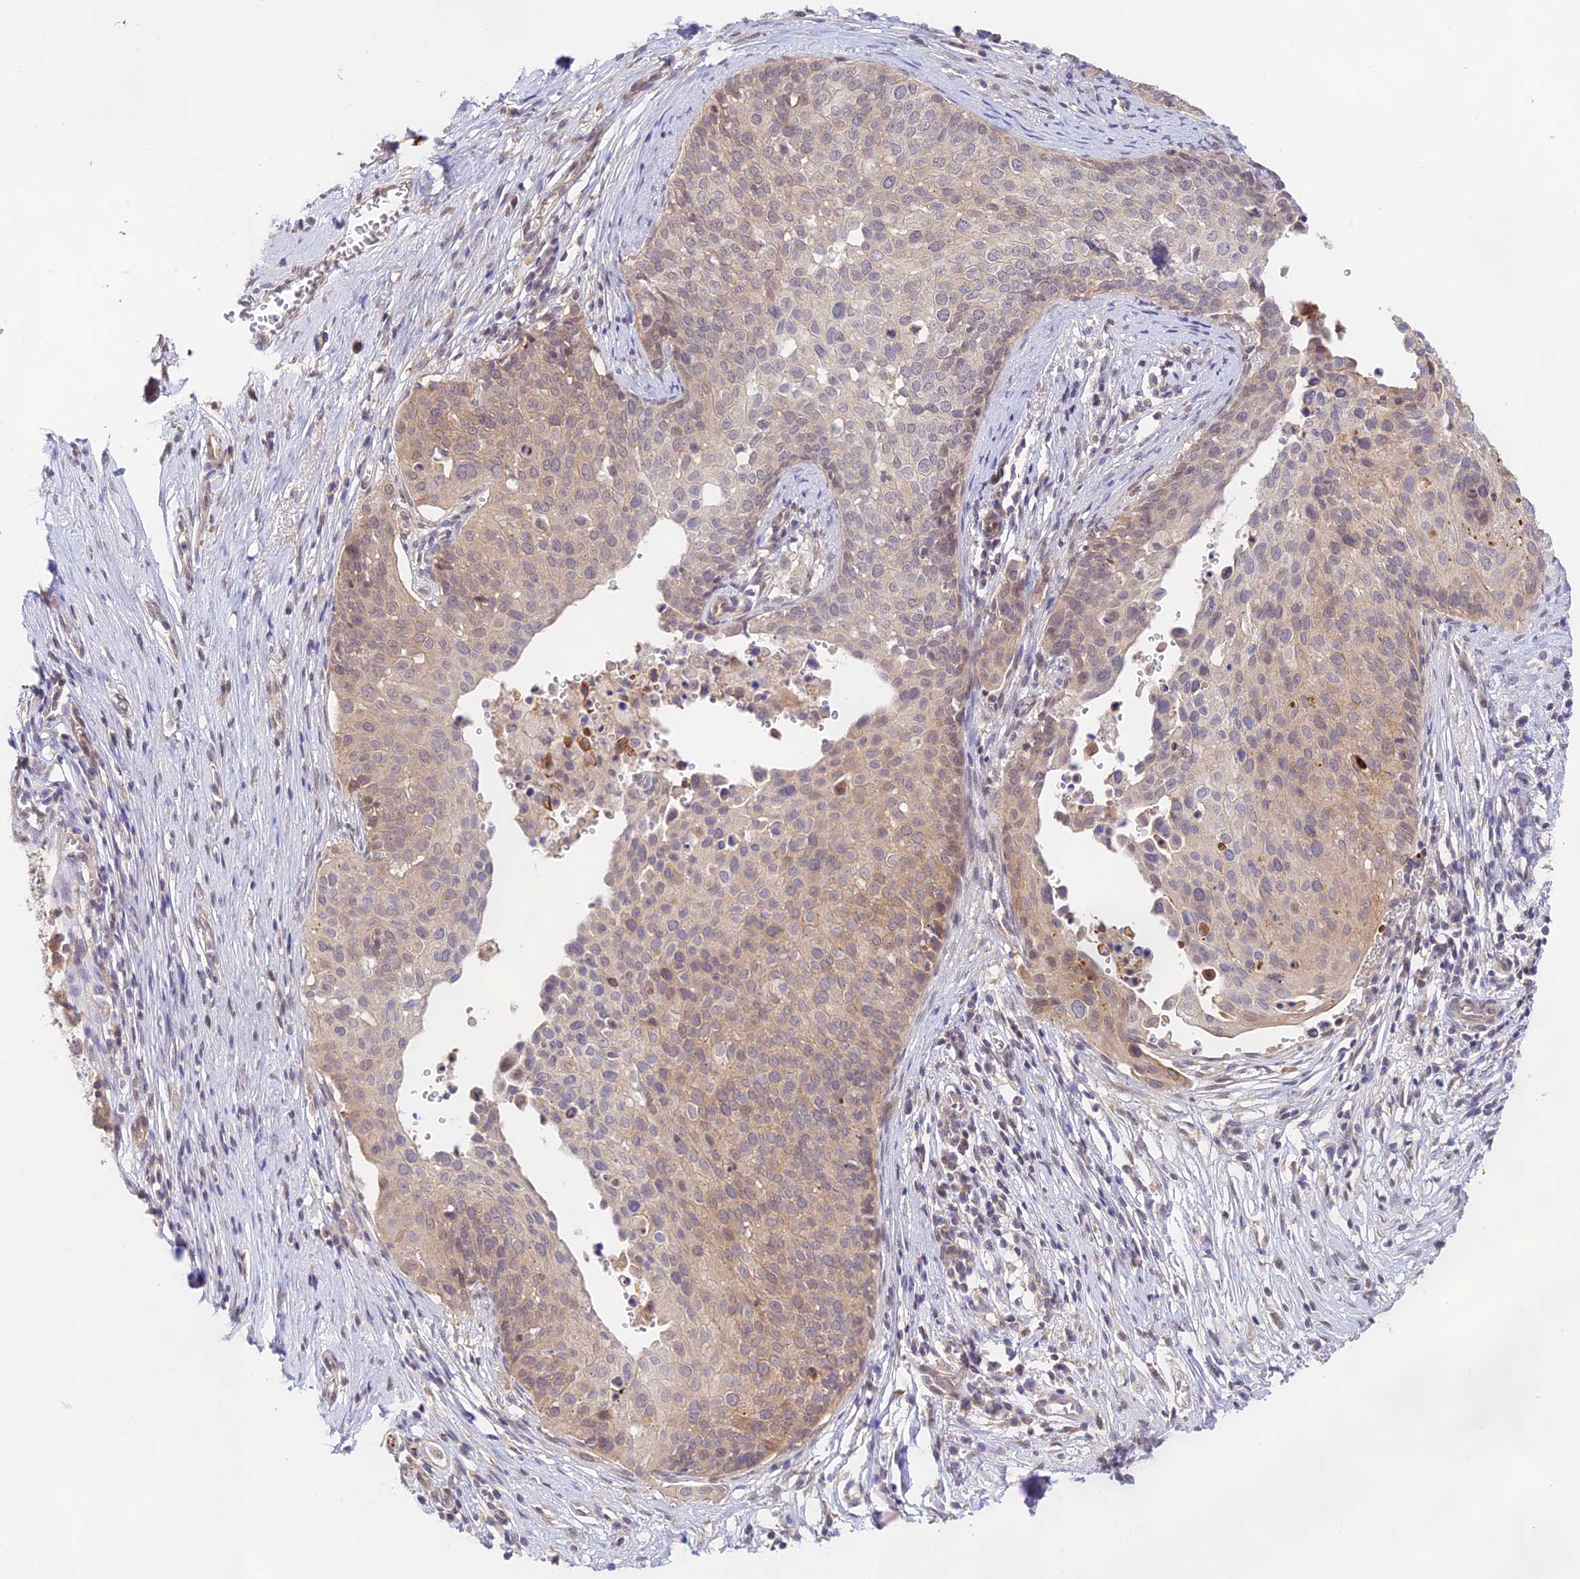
{"staining": {"intensity": "weak", "quantity": "25%-75%", "location": "cytoplasmic/membranous"}, "tissue": "cervical cancer", "cell_type": "Tumor cells", "image_type": "cancer", "snomed": [{"axis": "morphology", "description": "Squamous cell carcinoma, NOS"}, {"axis": "topography", "description": "Cervix"}], "caption": "Squamous cell carcinoma (cervical) stained with DAB (3,3'-diaminobenzidine) immunohistochemistry (IHC) displays low levels of weak cytoplasmic/membranous positivity in about 25%-75% of tumor cells.", "gene": "CAMSAP3", "patient": {"sex": "female", "age": 44}}